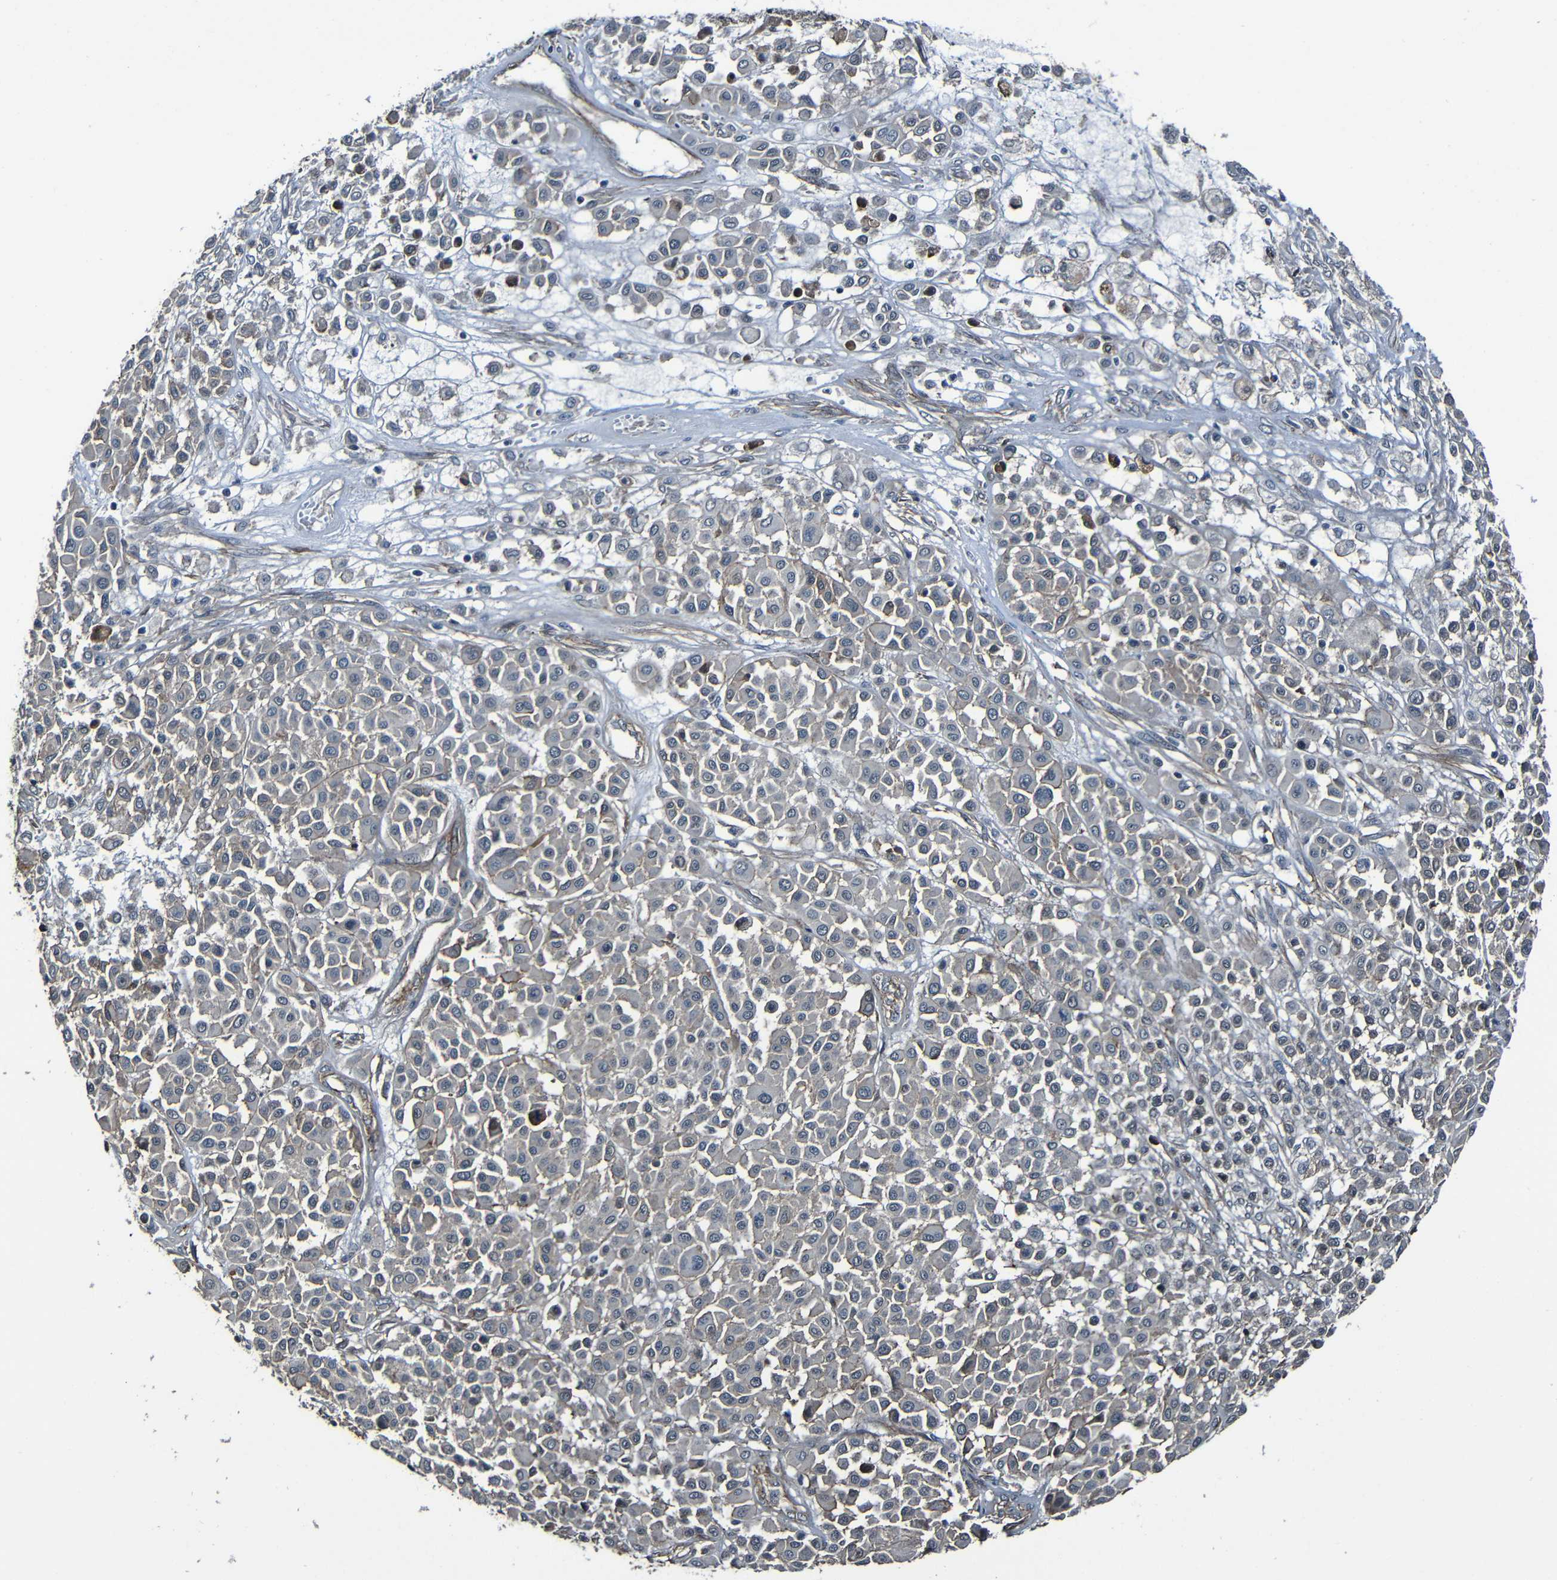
{"staining": {"intensity": "negative", "quantity": "none", "location": "none"}, "tissue": "melanoma", "cell_type": "Tumor cells", "image_type": "cancer", "snomed": [{"axis": "morphology", "description": "Malignant melanoma, Metastatic site"}, {"axis": "topography", "description": "Soft tissue"}], "caption": "The photomicrograph shows no significant staining in tumor cells of malignant melanoma (metastatic site).", "gene": "LGR5", "patient": {"sex": "male", "age": 41}}